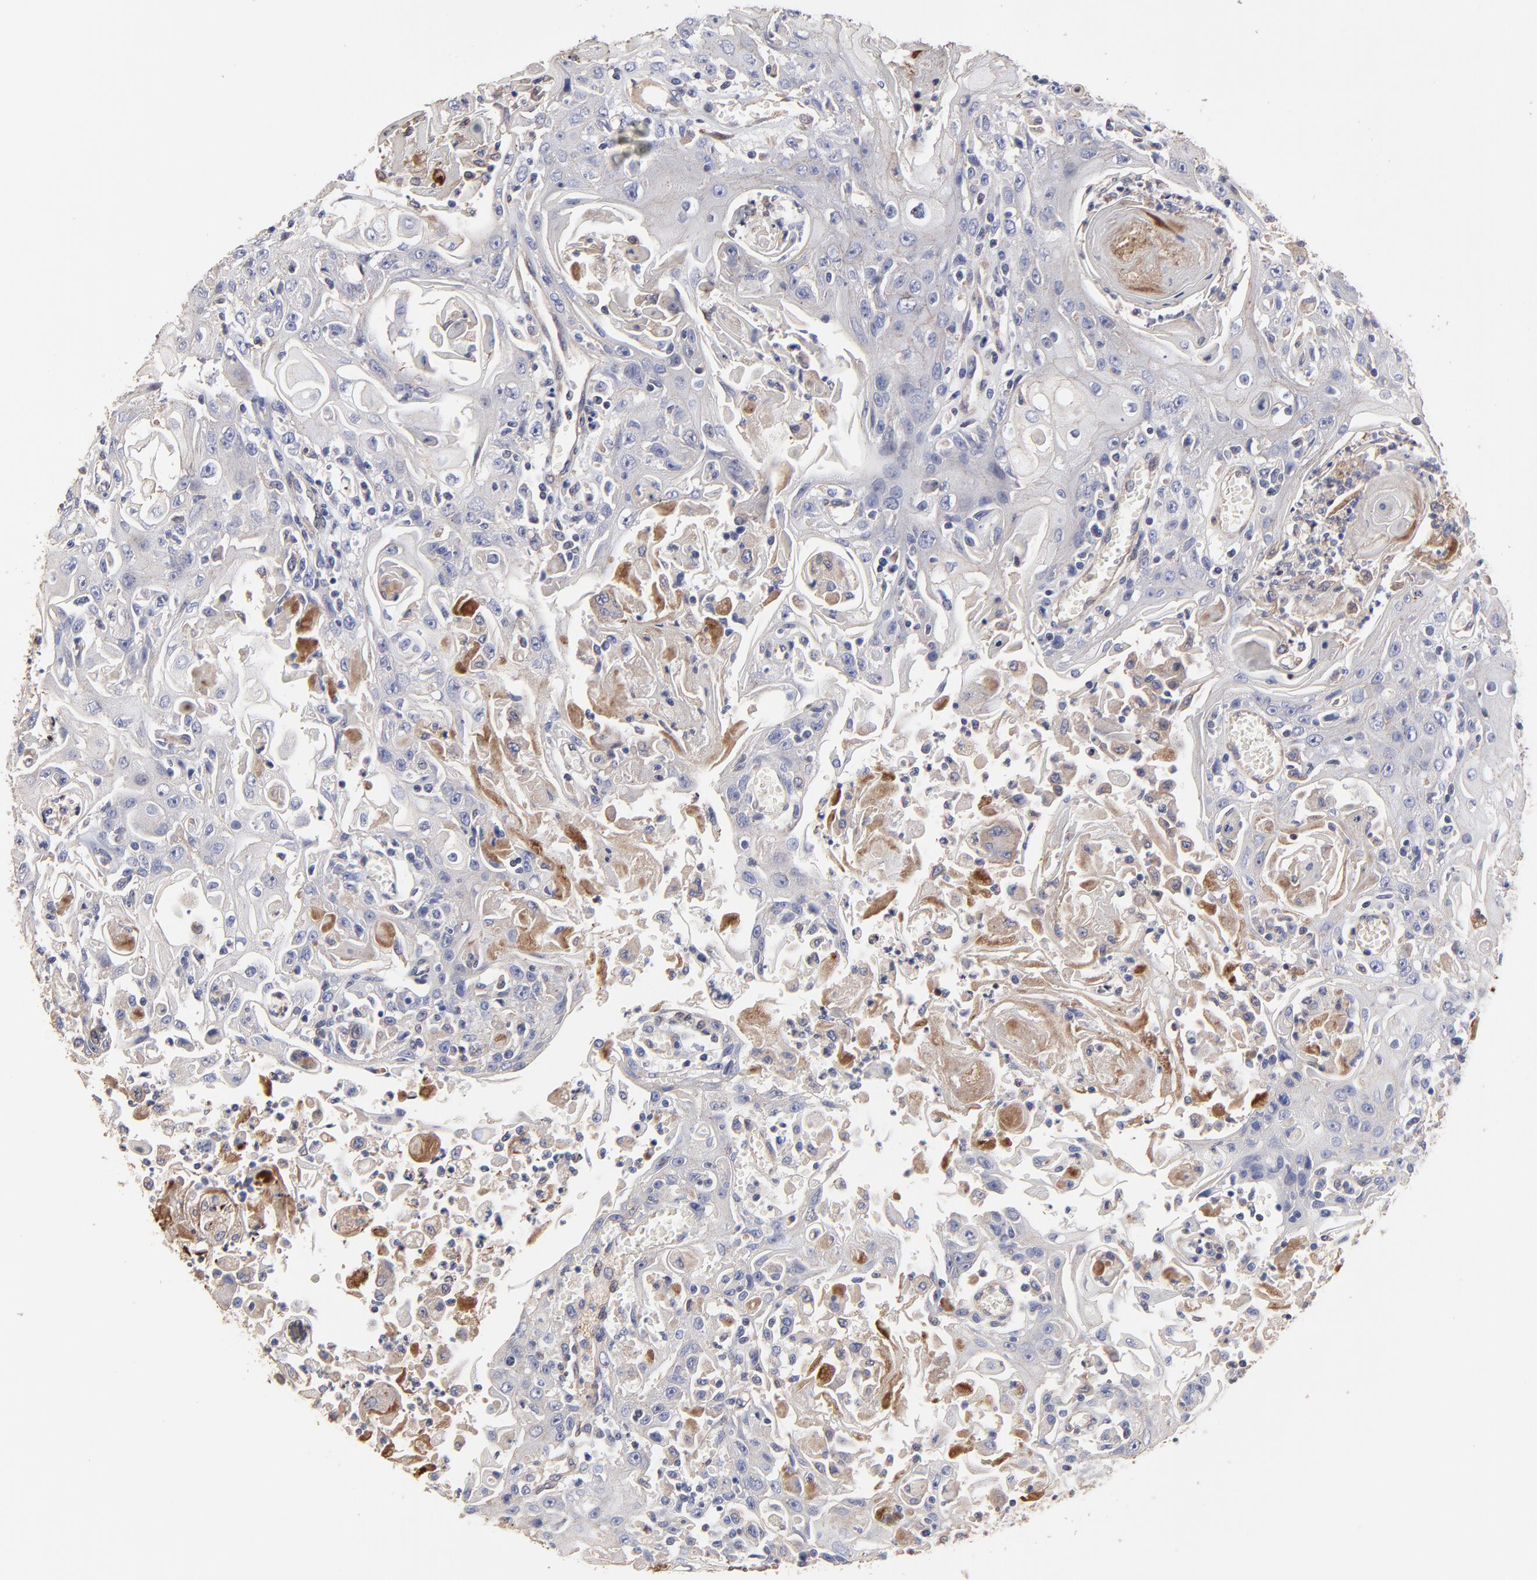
{"staining": {"intensity": "moderate", "quantity": "<25%", "location": "cytoplasmic/membranous"}, "tissue": "head and neck cancer", "cell_type": "Tumor cells", "image_type": "cancer", "snomed": [{"axis": "morphology", "description": "Squamous cell carcinoma, NOS"}, {"axis": "topography", "description": "Oral tissue"}, {"axis": "topography", "description": "Head-Neck"}], "caption": "IHC photomicrograph of neoplastic tissue: human head and neck squamous cell carcinoma stained using IHC demonstrates low levels of moderate protein expression localized specifically in the cytoplasmic/membranous of tumor cells, appearing as a cytoplasmic/membranous brown color.", "gene": "LRCH2", "patient": {"sex": "female", "age": 76}}